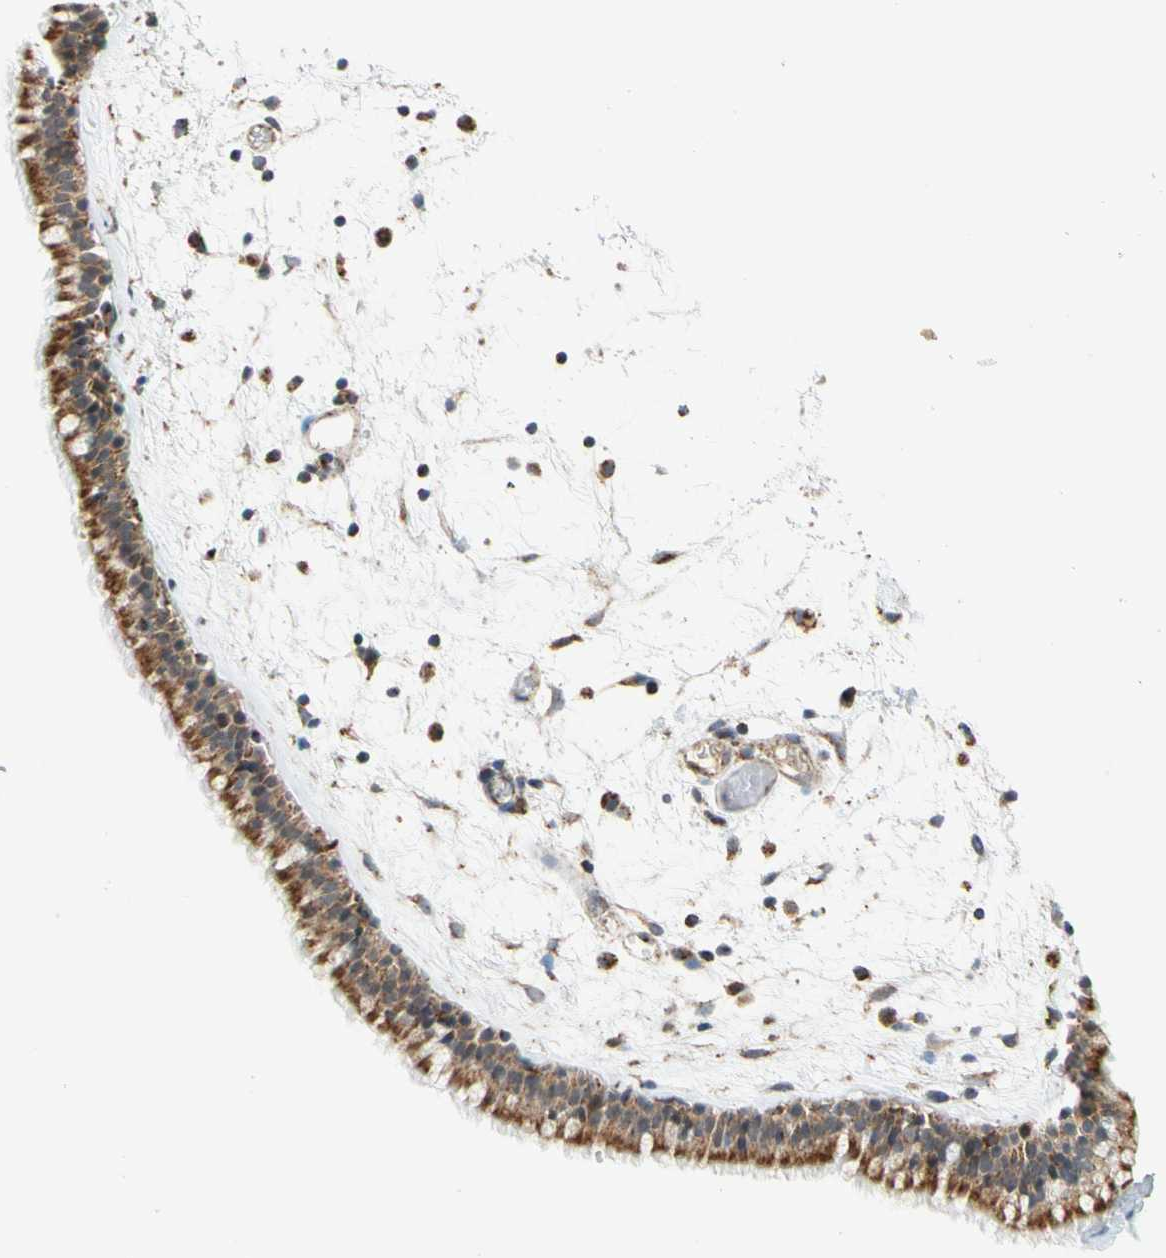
{"staining": {"intensity": "moderate", "quantity": ">75%", "location": "cytoplasmic/membranous"}, "tissue": "nasopharynx", "cell_type": "Respiratory epithelial cells", "image_type": "normal", "snomed": [{"axis": "morphology", "description": "Normal tissue, NOS"}, {"axis": "morphology", "description": "Inflammation, NOS"}, {"axis": "topography", "description": "Nasopharynx"}], "caption": "An immunohistochemistry micrograph of normal tissue is shown. Protein staining in brown highlights moderate cytoplasmic/membranous positivity in nasopharynx within respiratory epithelial cells. (Stains: DAB (3,3'-diaminobenzidine) in brown, nuclei in blue, Microscopy: brightfield microscopy at high magnification).", "gene": "SFXN3", "patient": {"sex": "male", "age": 48}}